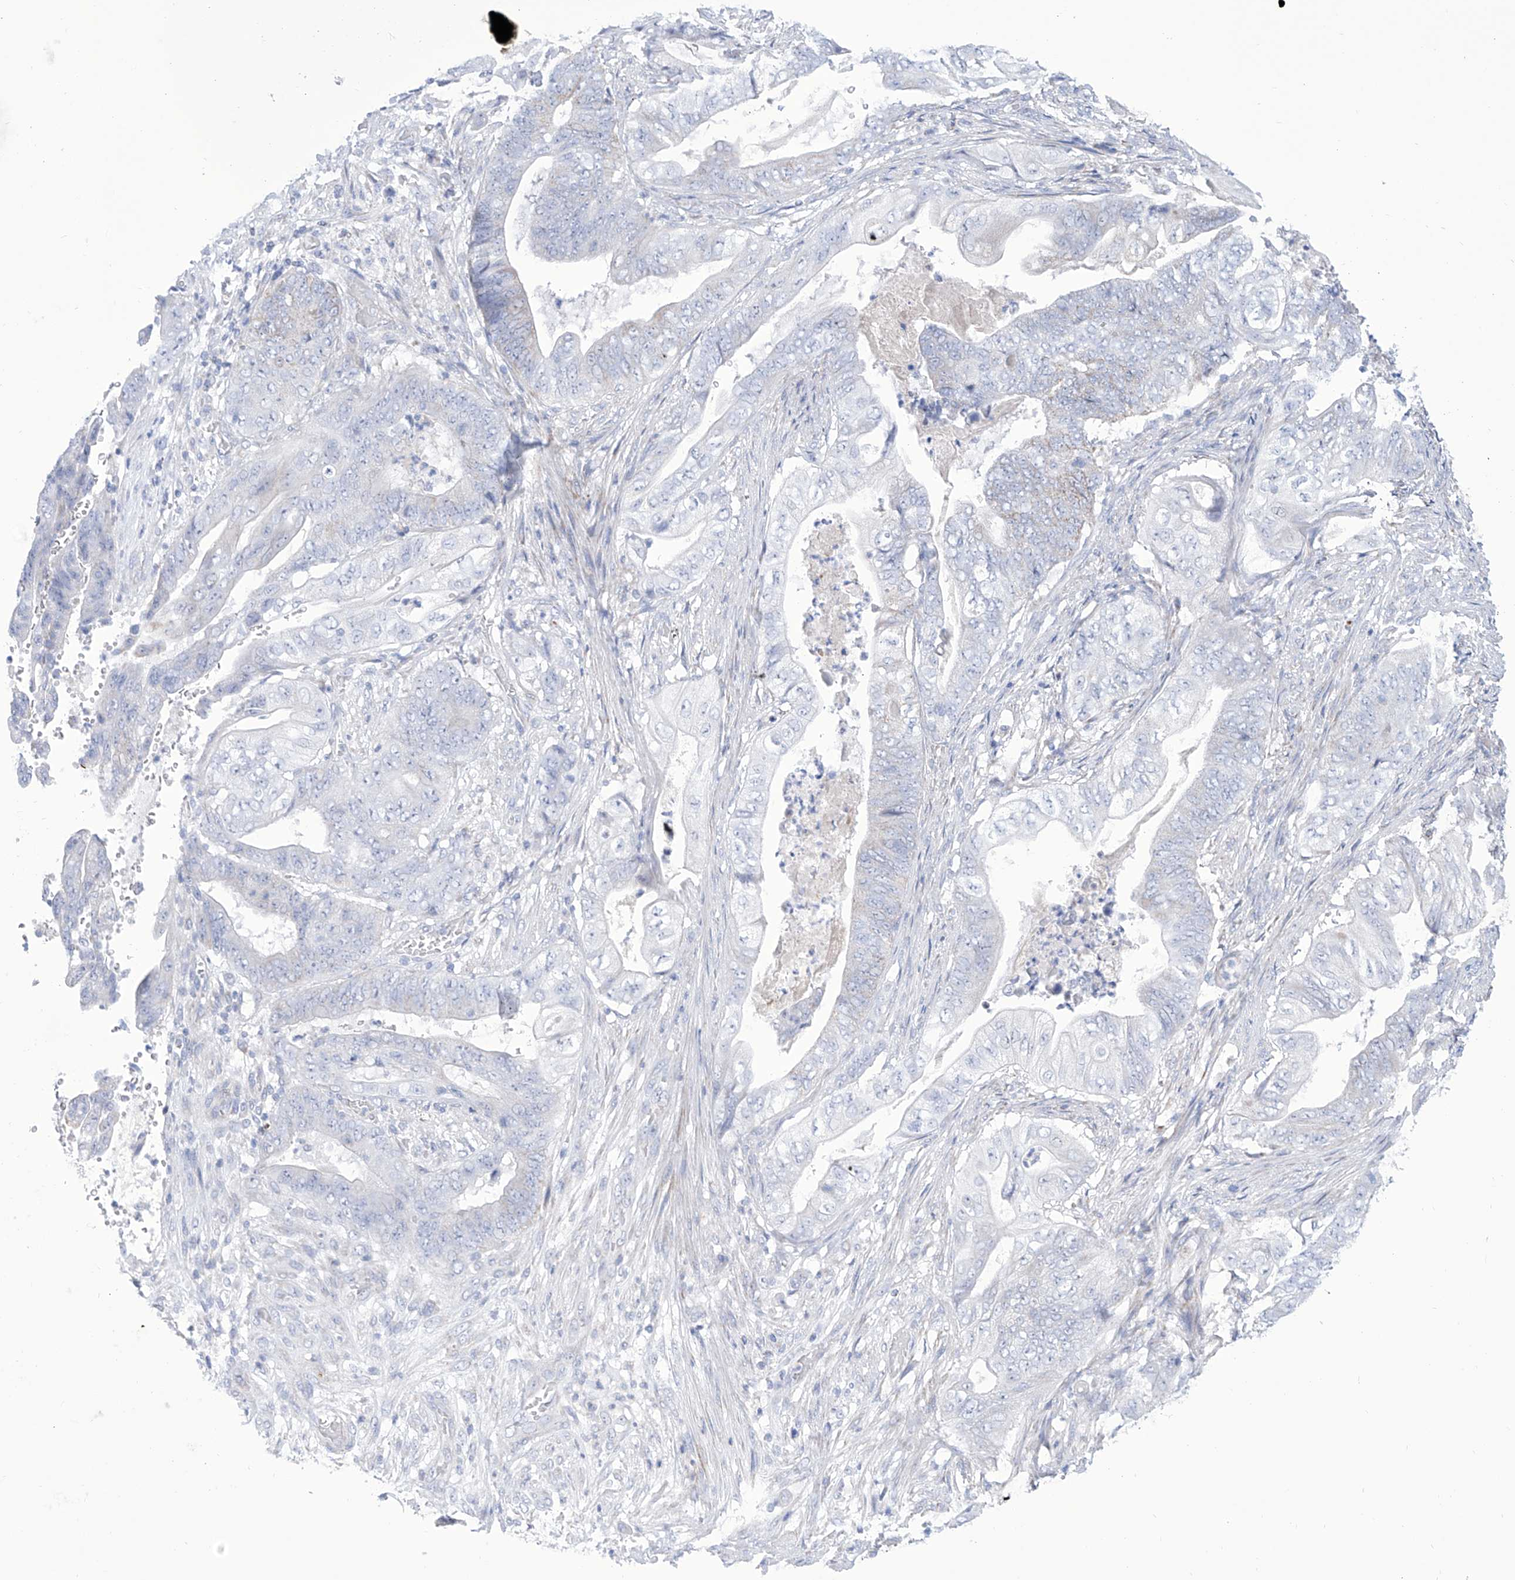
{"staining": {"intensity": "negative", "quantity": "none", "location": "none"}, "tissue": "stomach cancer", "cell_type": "Tumor cells", "image_type": "cancer", "snomed": [{"axis": "morphology", "description": "Adenocarcinoma, NOS"}, {"axis": "topography", "description": "Stomach"}], "caption": "Stomach cancer (adenocarcinoma) was stained to show a protein in brown. There is no significant staining in tumor cells.", "gene": "ALDH6A1", "patient": {"sex": "female", "age": 73}}